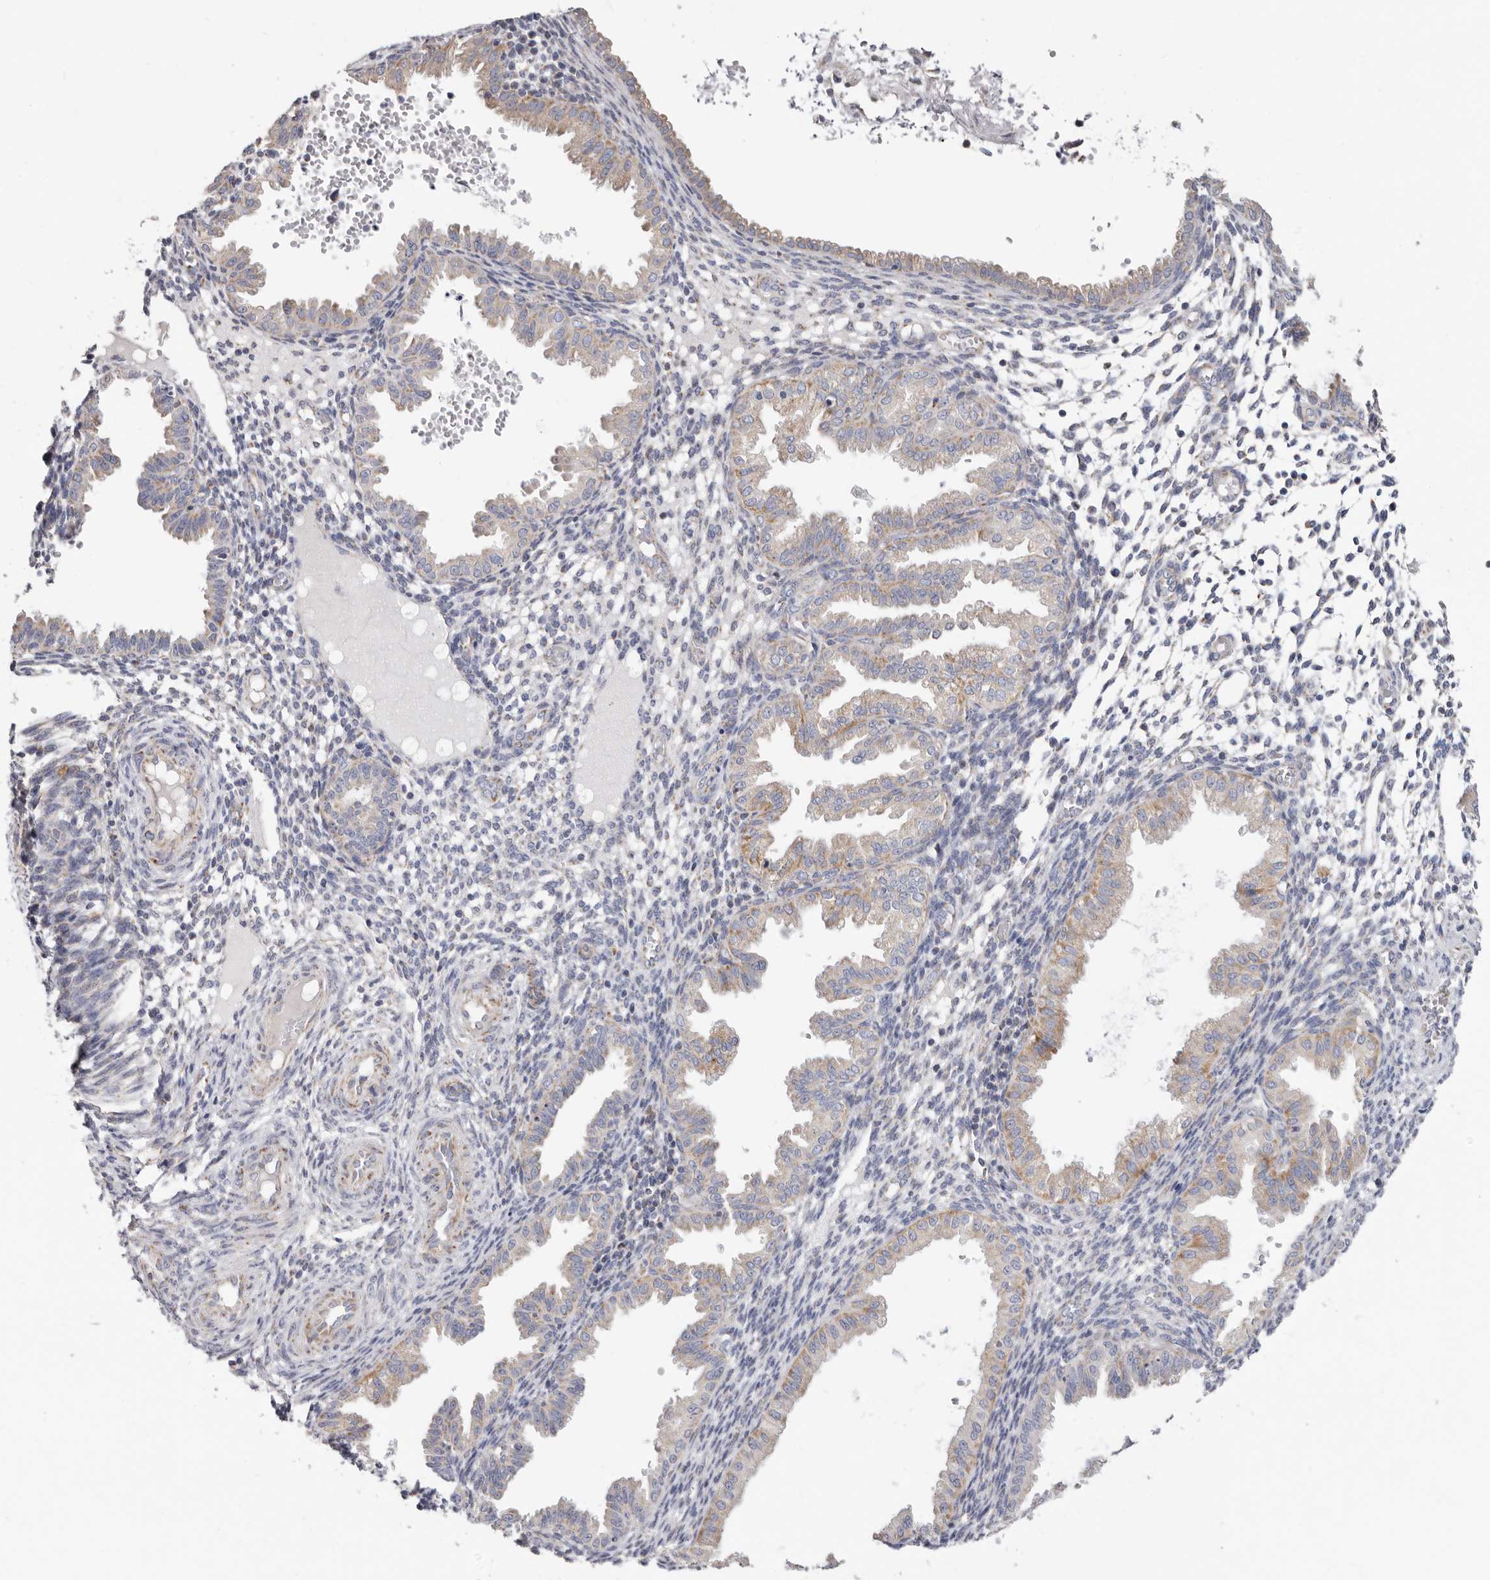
{"staining": {"intensity": "negative", "quantity": "none", "location": "none"}, "tissue": "endometrium", "cell_type": "Cells in endometrial stroma", "image_type": "normal", "snomed": [{"axis": "morphology", "description": "Normal tissue, NOS"}, {"axis": "topography", "description": "Endometrium"}], "caption": "DAB (3,3'-diaminobenzidine) immunohistochemical staining of unremarkable human endometrium displays no significant expression in cells in endometrial stroma.", "gene": "RSPO2", "patient": {"sex": "female", "age": 33}}